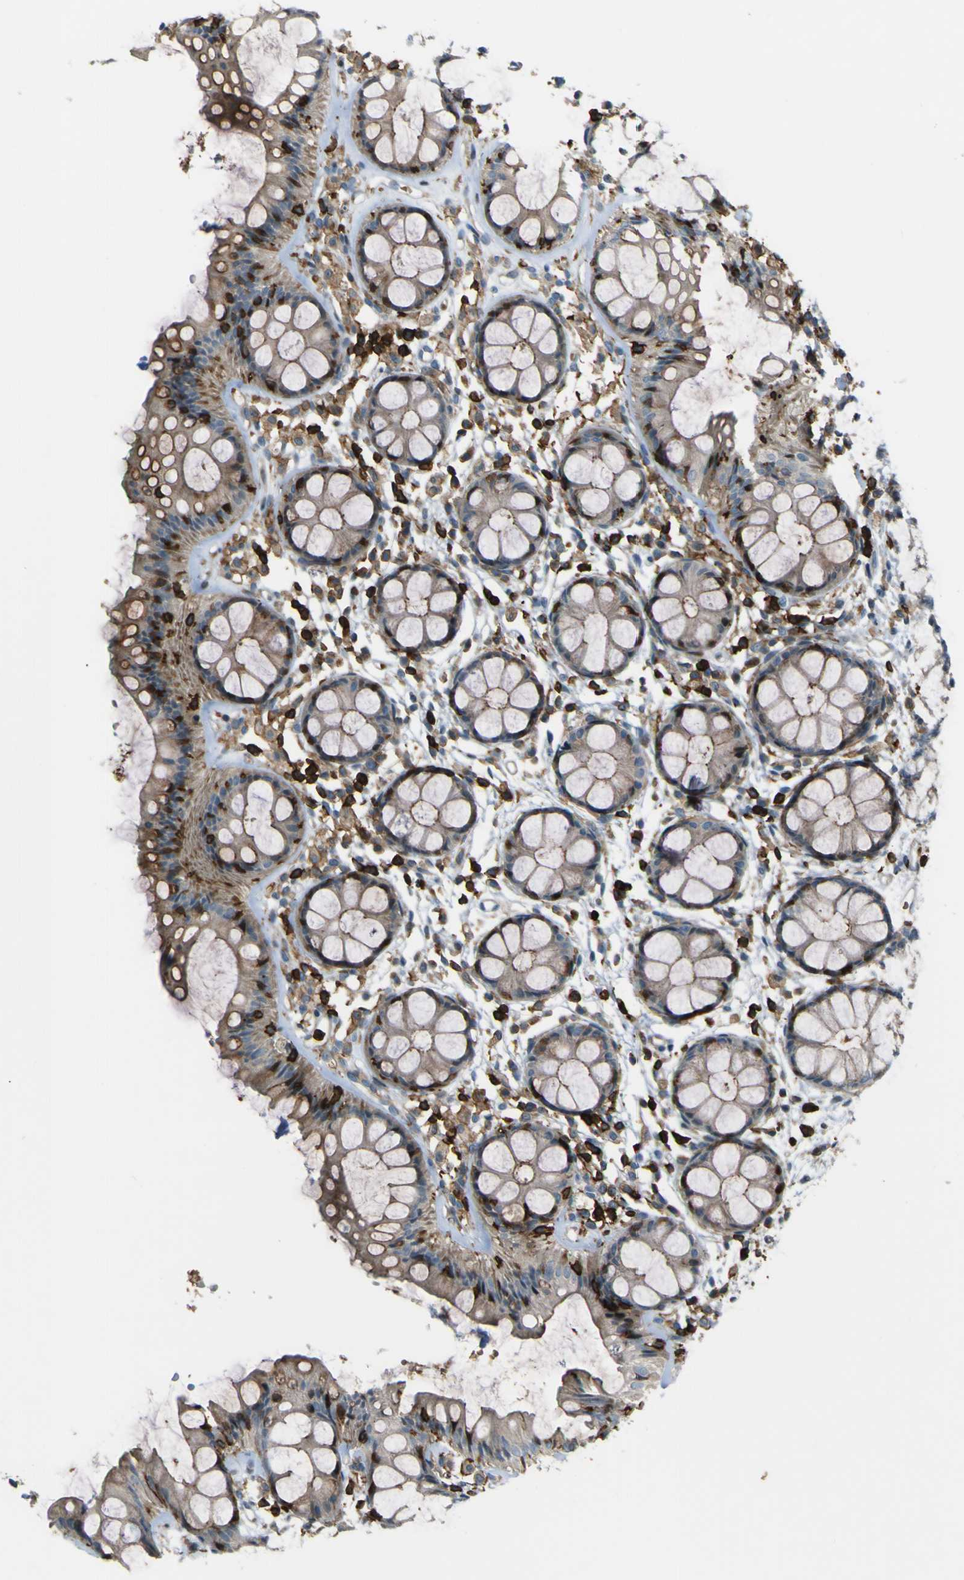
{"staining": {"intensity": "weak", "quantity": ">75%", "location": "cytoplasmic/membranous"}, "tissue": "rectum", "cell_type": "Glandular cells", "image_type": "normal", "snomed": [{"axis": "morphology", "description": "Normal tissue, NOS"}, {"axis": "topography", "description": "Rectum"}], "caption": "Benign rectum displays weak cytoplasmic/membranous expression in about >75% of glandular cells.", "gene": "PCDHB5", "patient": {"sex": "female", "age": 66}}